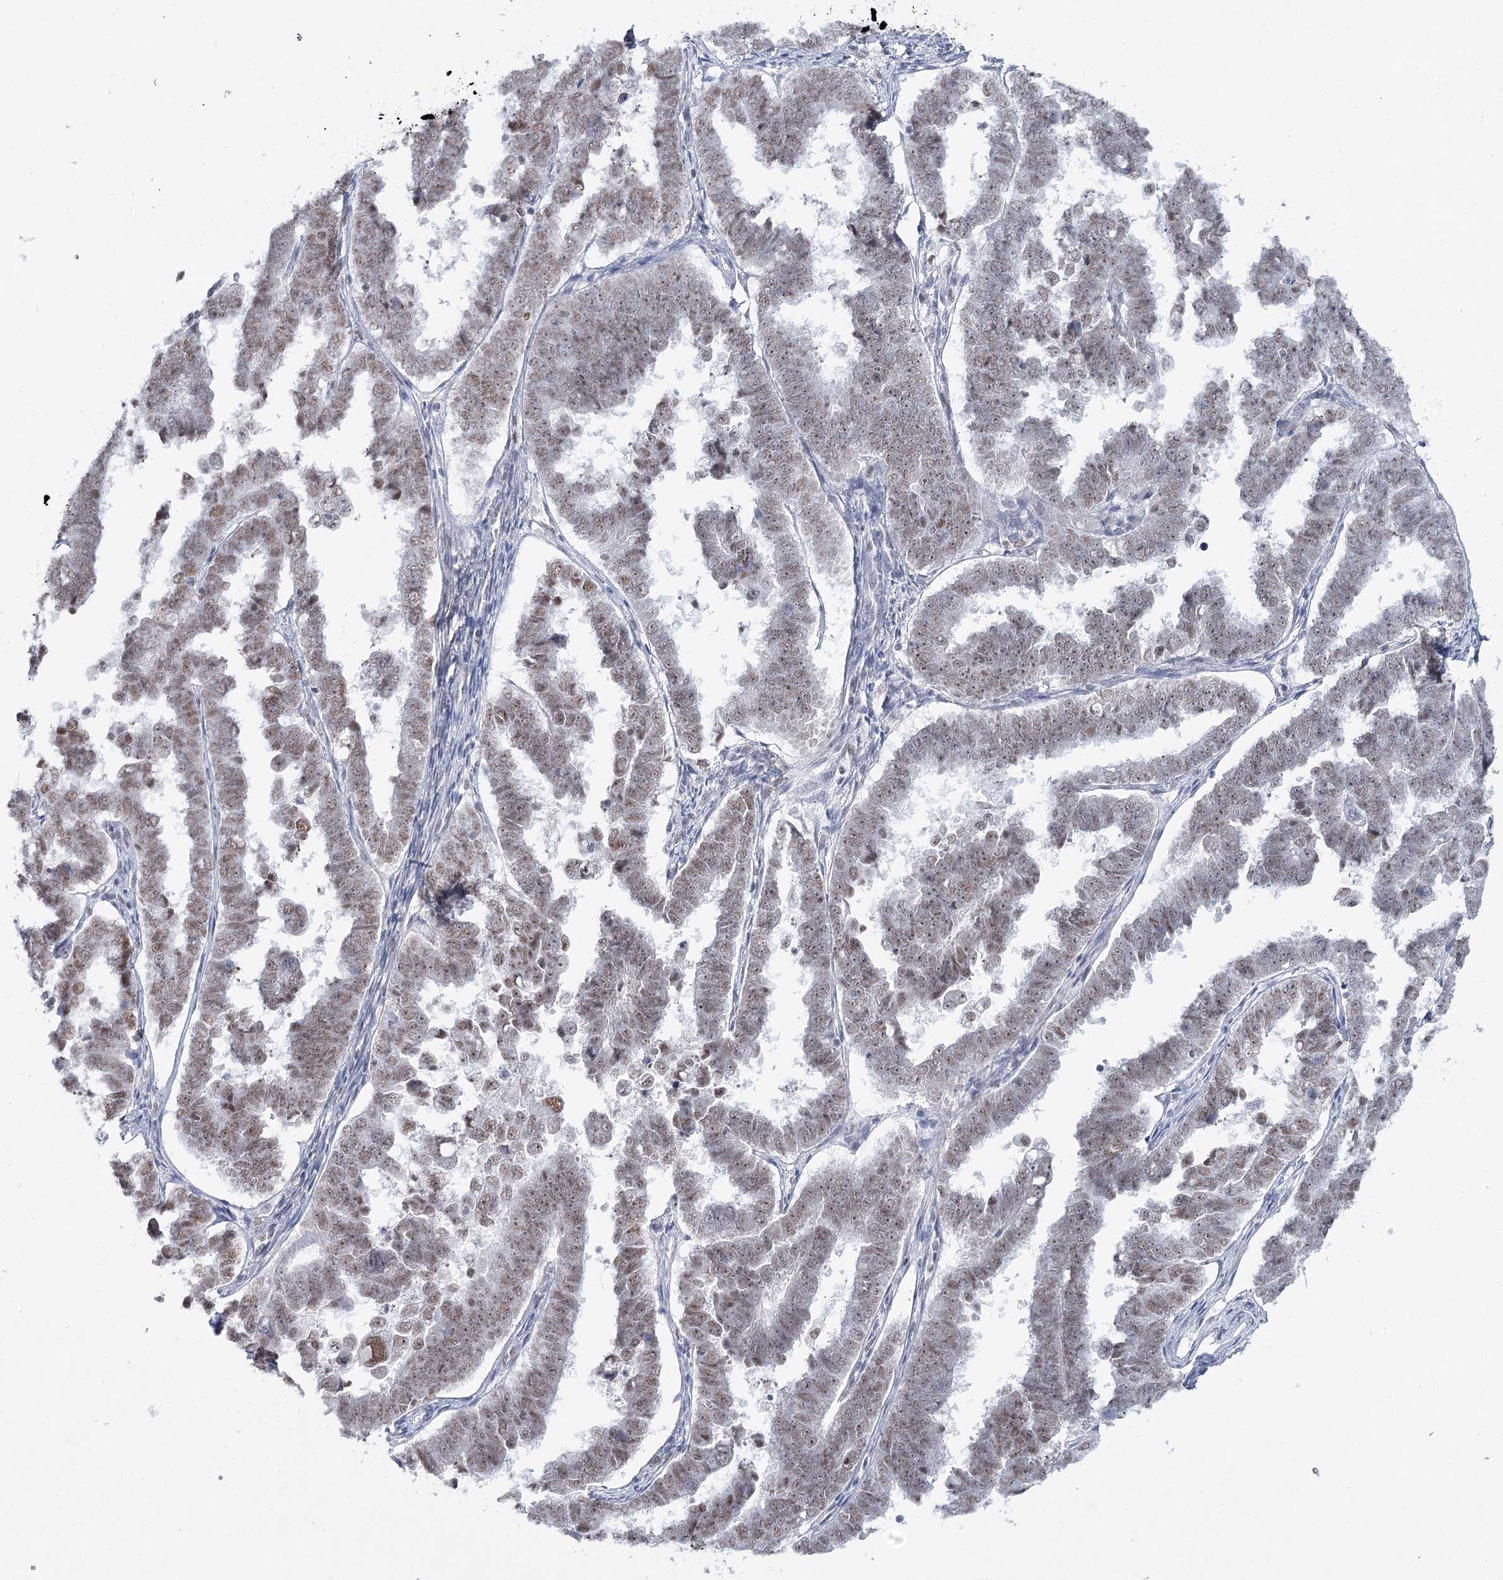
{"staining": {"intensity": "moderate", "quantity": ">75%", "location": "nuclear"}, "tissue": "endometrial cancer", "cell_type": "Tumor cells", "image_type": "cancer", "snomed": [{"axis": "morphology", "description": "Adenocarcinoma, NOS"}, {"axis": "topography", "description": "Endometrium"}], "caption": "The immunohistochemical stain highlights moderate nuclear staining in tumor cells of endometrial adenocarcinoma tissue.", "gene": "ZC3H8", "patient": {"sex": "female", "age": 75}}